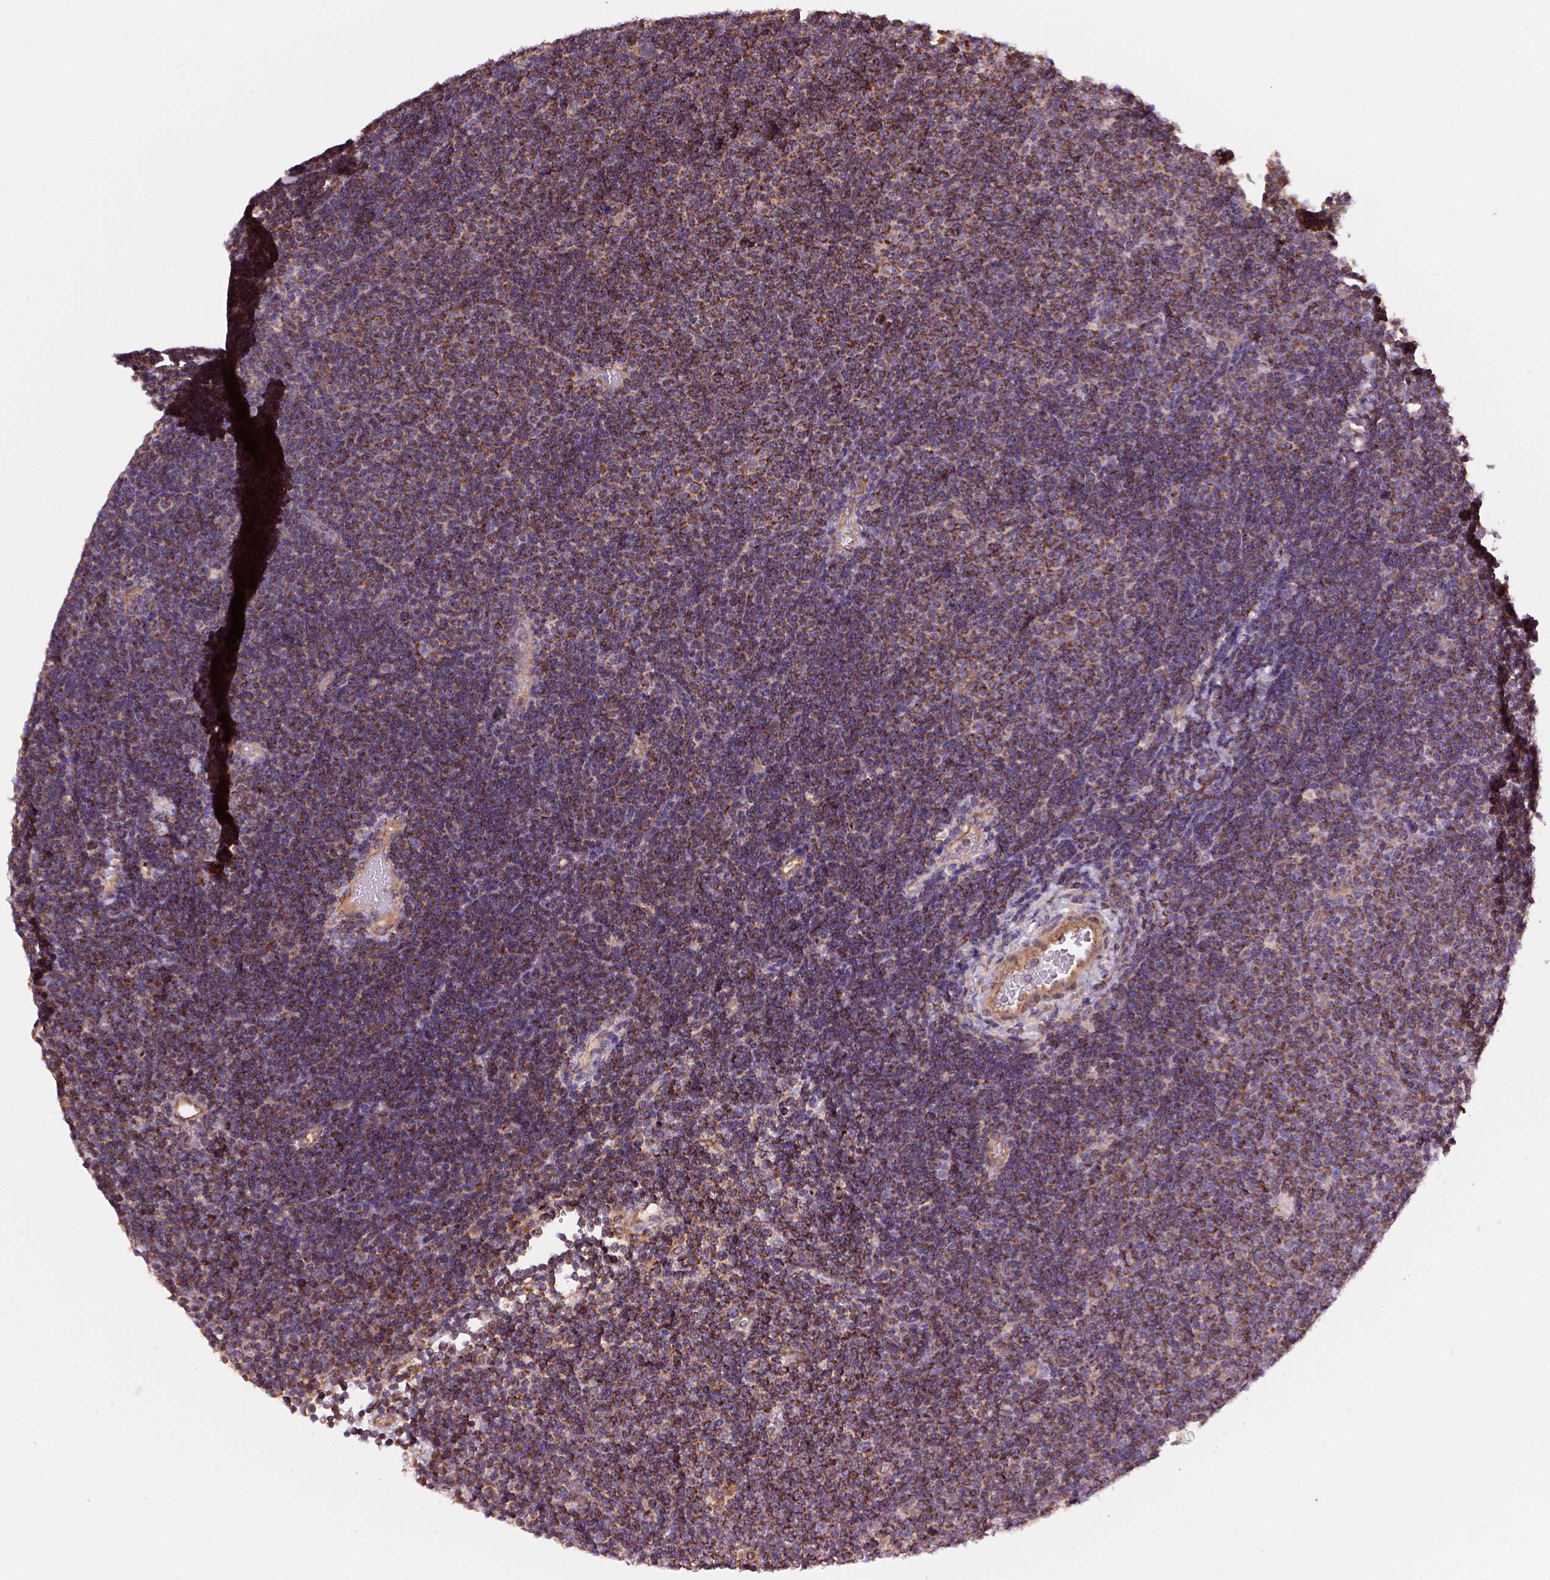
{"staining": {"intensity": "moderate", "quantity": "25%-75%", "location": "cytoplasmic/membranous"}, "tissue": "lymphoma", "cell_type": "Tumor cells", "image_type": "cancer", "snomed": [{"axis": "morphology", "description": "Malignant lymphoma, non-Hodgkin's type, Low grade"}, {"axis": "topography", "description": "Brain"}], "caption": "This is an image of immunohistochemistry (IHC) staining of lymphoma, which shows moderate positivity in the cytoplasmic/membranous of tumor cells.", "gene": "WARS2", "patient": {"sex": "female", "age": 66}}